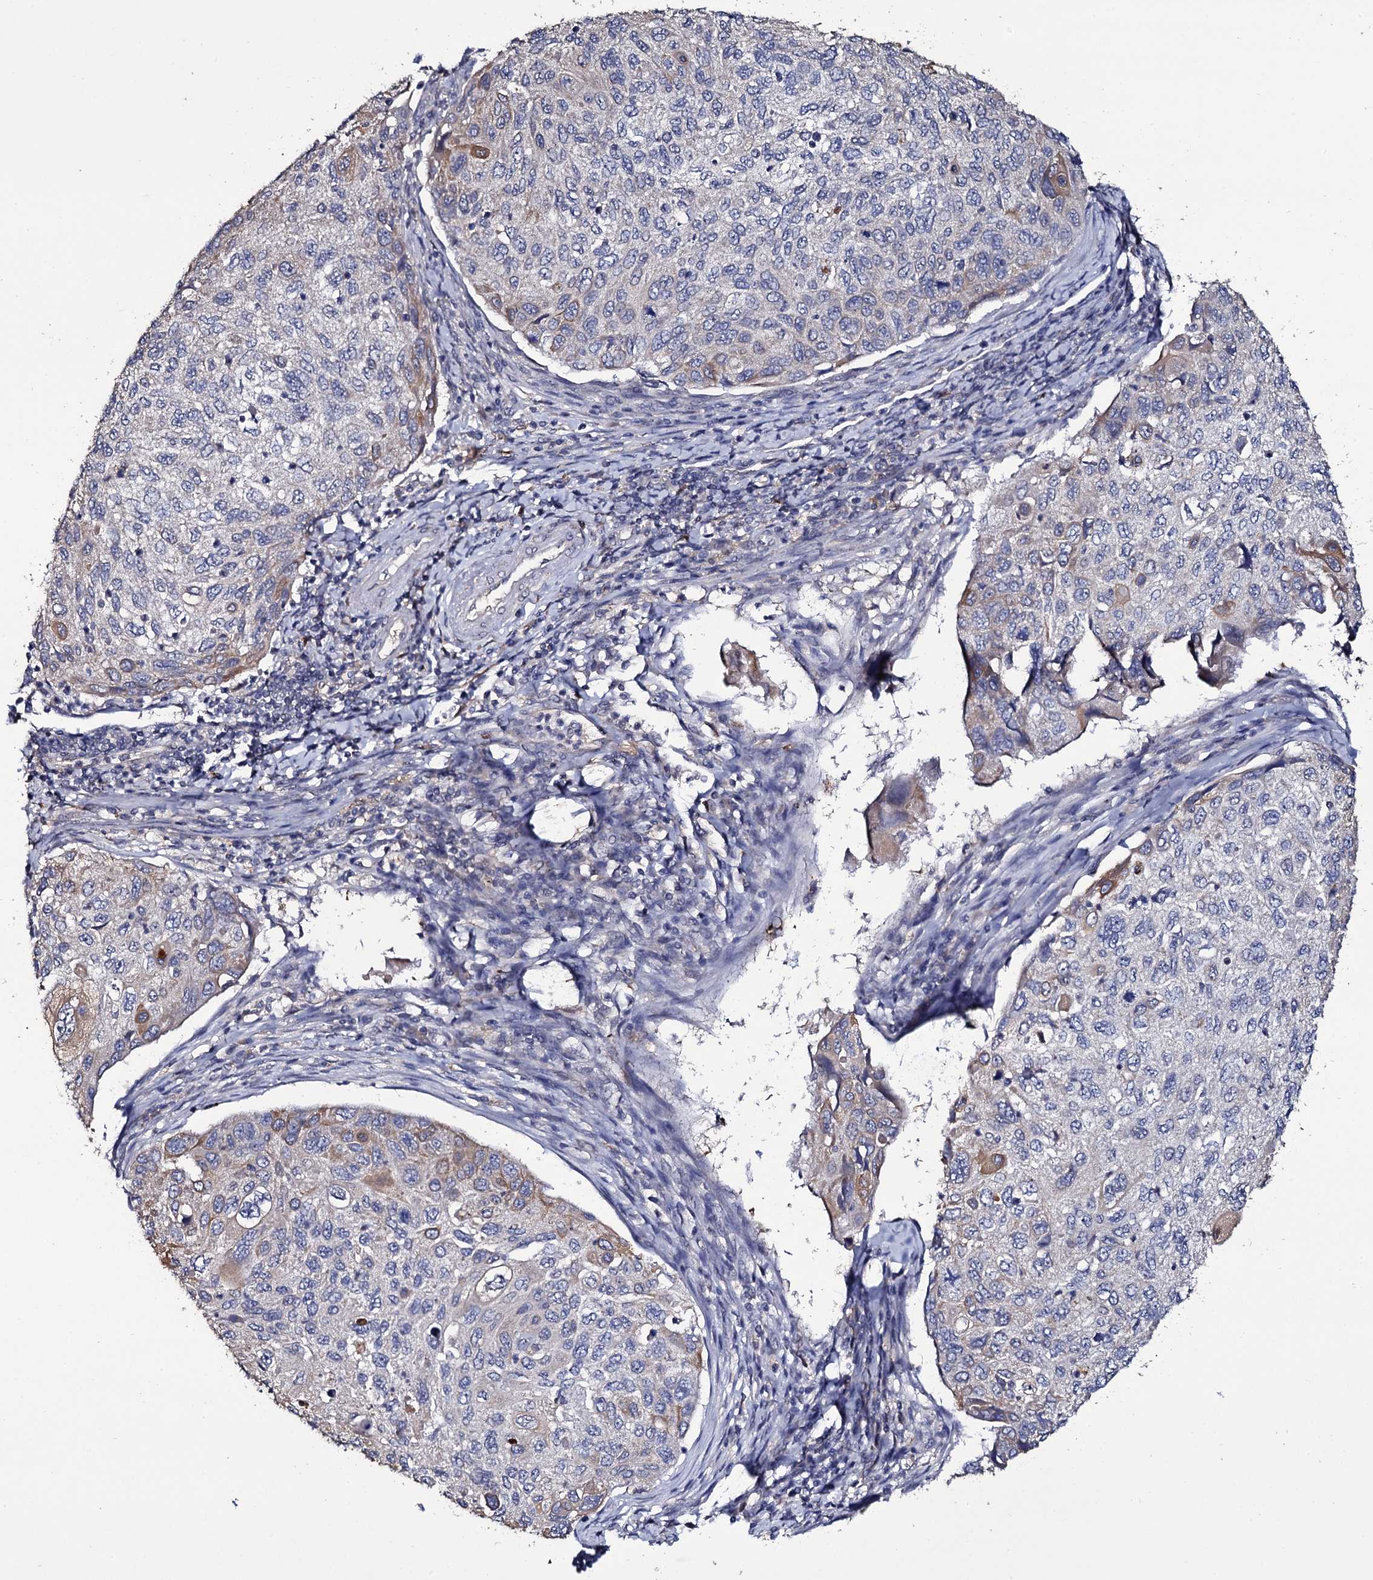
{"staining": {"intensity": "weak", "quantity": "<25%", "location": "cytoplasmic/membranous"}, "tissue": "cervical cancer", "cell_type": "Tumor cells", "image_type": "cancer", "snomed": [{"axis": "morphology", "description": "Squamous cell carcinoma, NOS"}, {"axis": "topography", "description": "Cervix"}], "caption": "High magnification brightfield microscopy of cervical squamous cell carcinoma stained with DAB (3,3'-diaminobenzidine) (brown) and counterstained with hematoxylin (blue): tumor cells show no significant expression.", "gene": "CRYL1", "patient": {"sex": "female", "age": 70}}